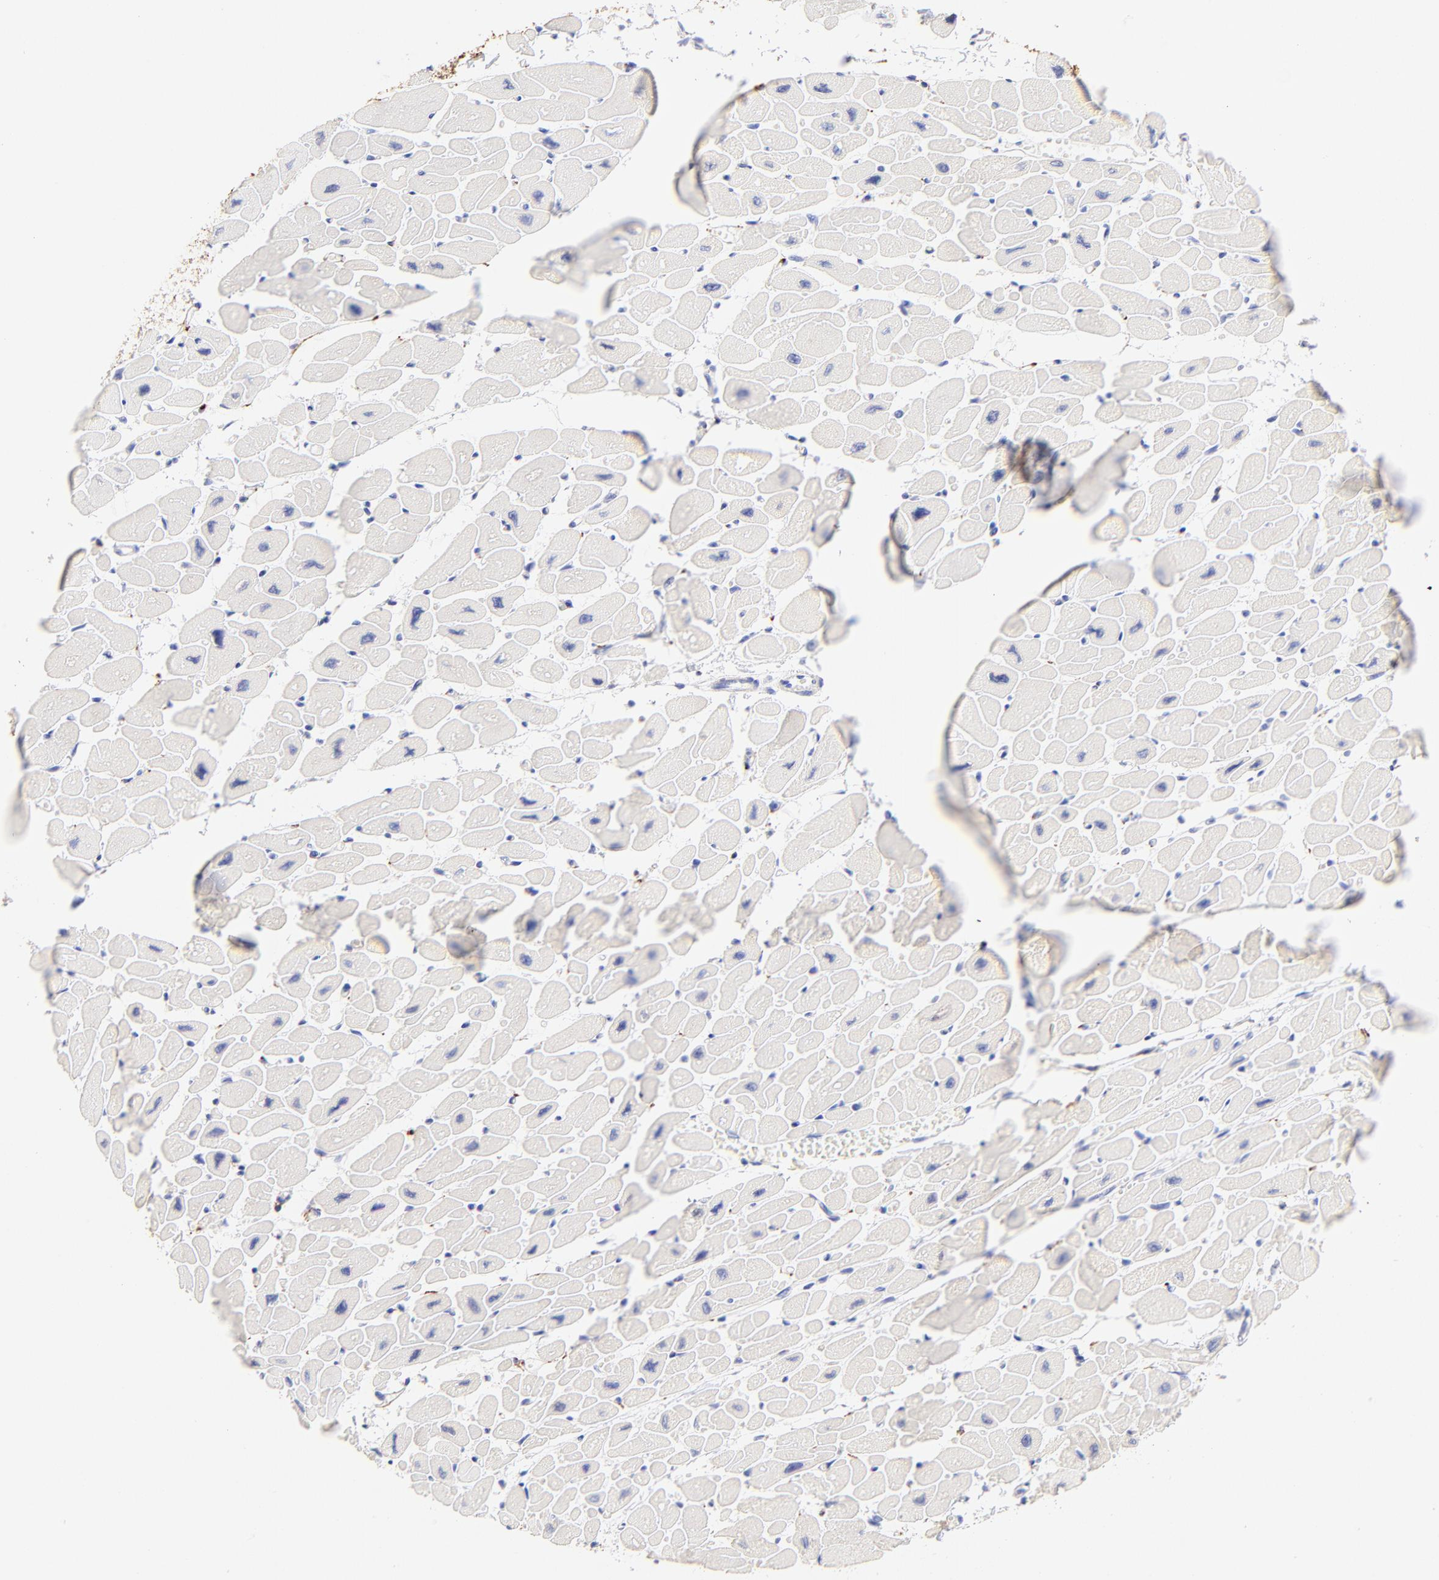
{"staining": {"intensity": "negative", "quantity": "none", "location": "none"}, "tissue": "heart muscle", "cell_type": "Cardiomyocytes", "image_type": "normal", "snomed": [{"axis": "morphology", "description": "Normal tissue, NOS"}, {"axis": "topography", "description": "Heart"}], "caption": "The micrograph demonstrates no staining of cardiomyocytes in normal heart muscle.", "gene": "RAB3A", "patient": {"sex": "female", "age": 54}}